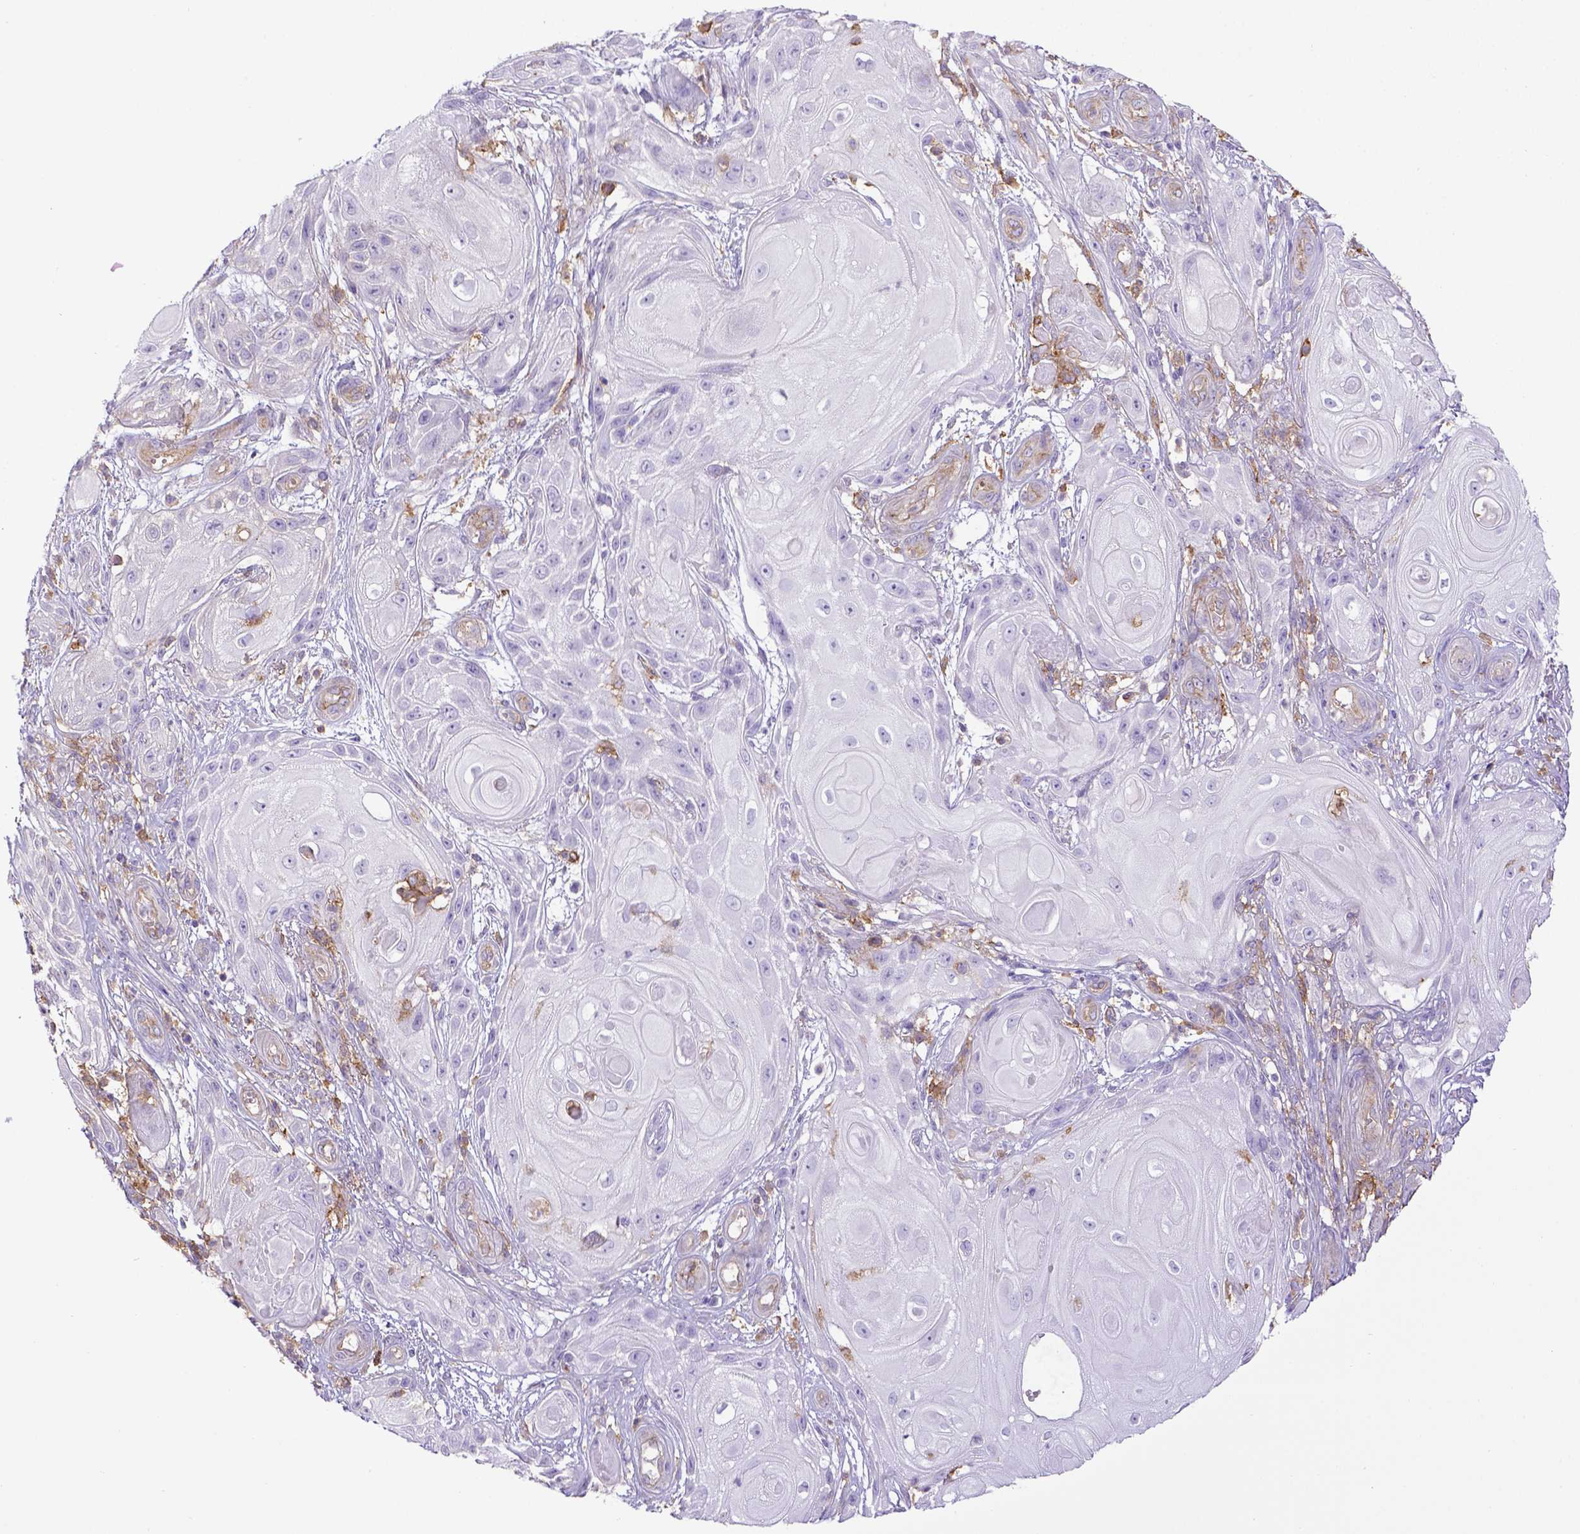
{"staining": {"intensity": "negative", "quantity": "none", "location": "none"}, "tissue": "skin cancer", "cell_type": "Tumor cells", "image_type": "cancer", "snomed": [{"axis": "morphology", "description": "Squamous cell carcinoma, NOS"}, {"axis": "topography", "description": "Skin"}], "caption": "DAB (3,3'-diaminobenzidine) immunohistochemical staining of human skin squamous cell carcinoma shows no significant positivity in tumor cells.", "gene": "CD40", "patient": {"sex": "male", "age": 62}}